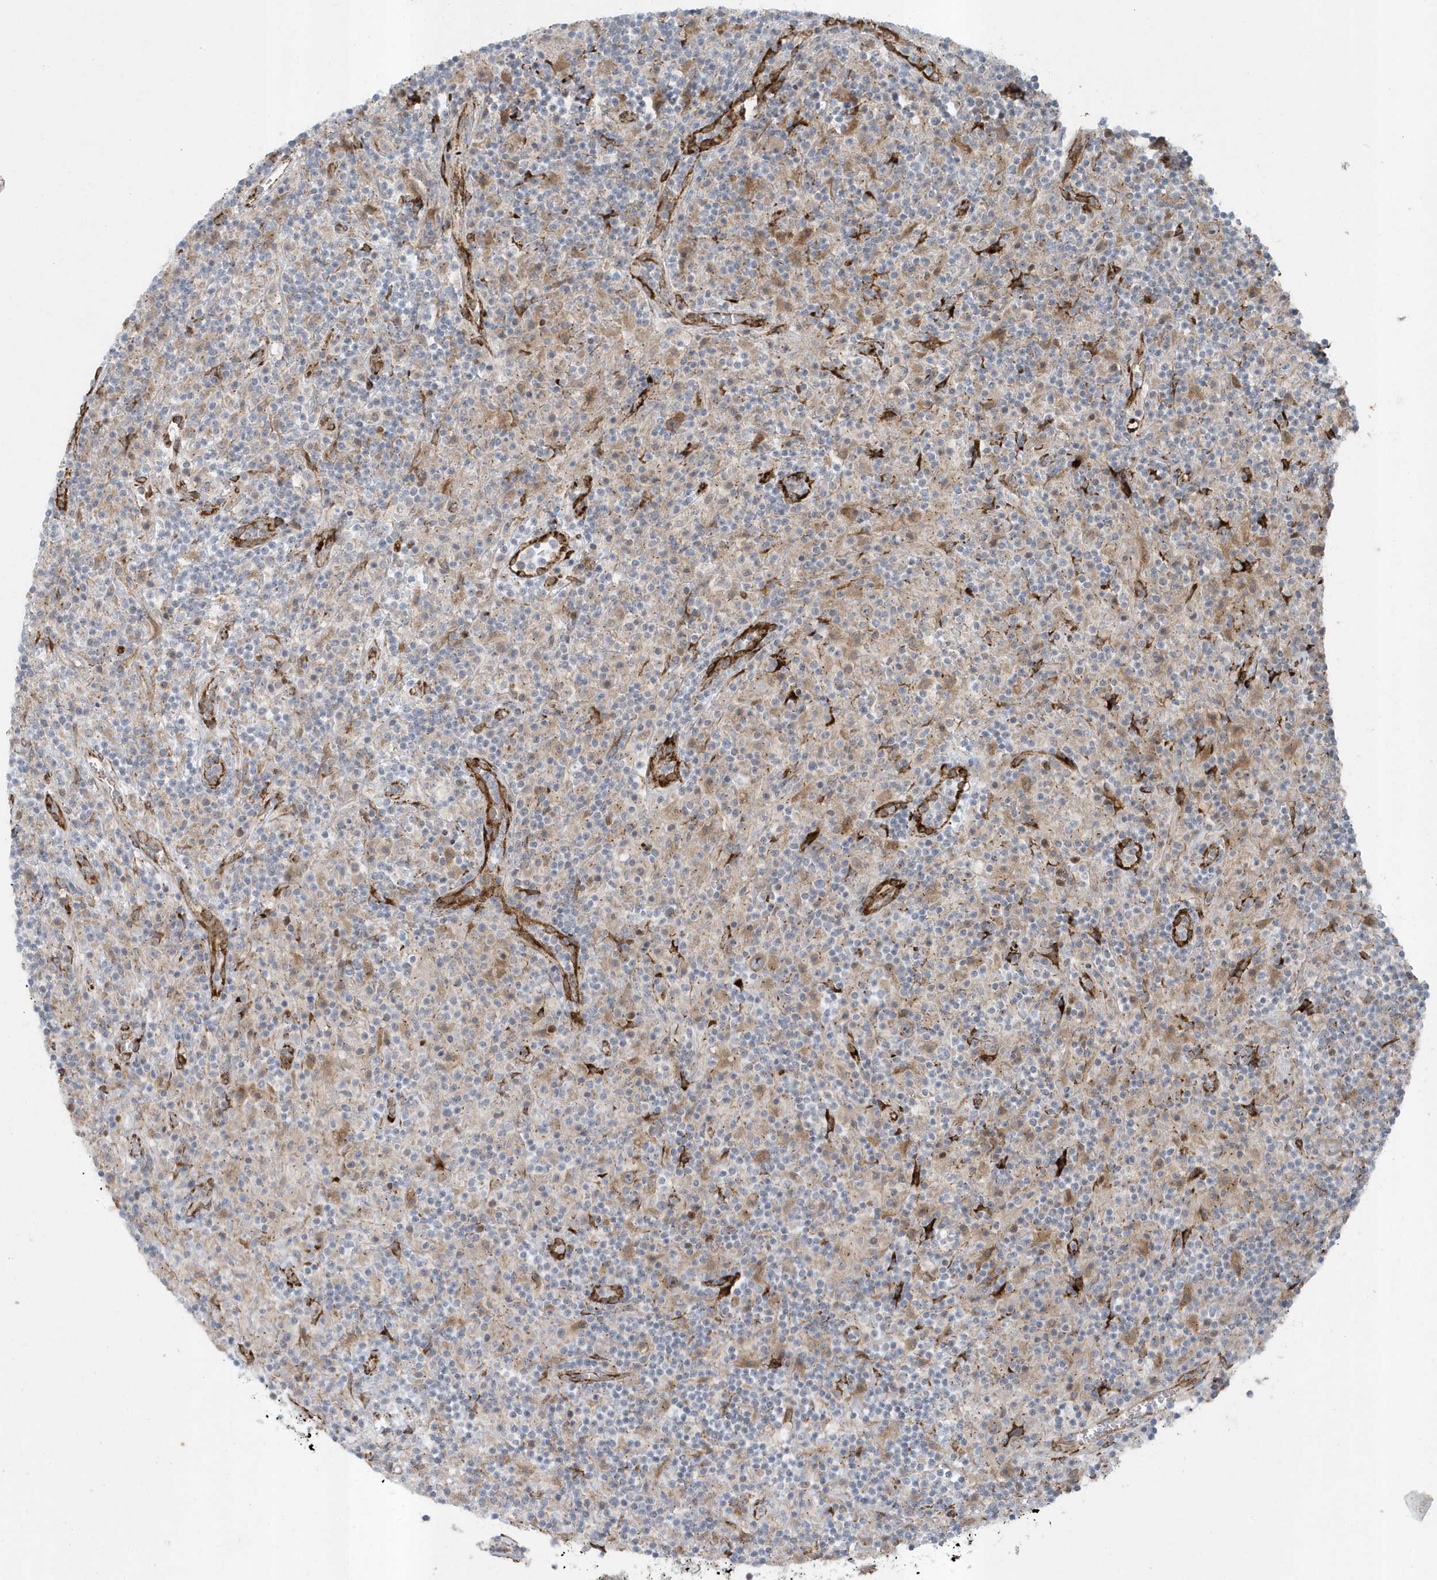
{"staining": {"intensity": "weak", "quantity": "25%-75%", "location": "cytoplasmic/membranous"}, "tissue": "lymphoma", "cell_type": "Tumor cells", "image_type": "cancer", "snomed": [{"axis": "morphology", "description": "Hodgkin's disease, NOS"}, {"axis": "topography", "description": "Lymph node"}], "caption": "Immunohistochemistry (IHC) staining of Hodgkin's disease, which displays low levels of weak cytoplasmic/membranous expression in approximately 25%-75% of tumor cells indicating weak cytoplasmic/membranous protein staining. The staining was performed using DAB (brown) for protein detection and nuclei were counterstained in hematoxylin (blue).", "gene": "FAM98A", "patient": {"sex": "male", "age": 70}}